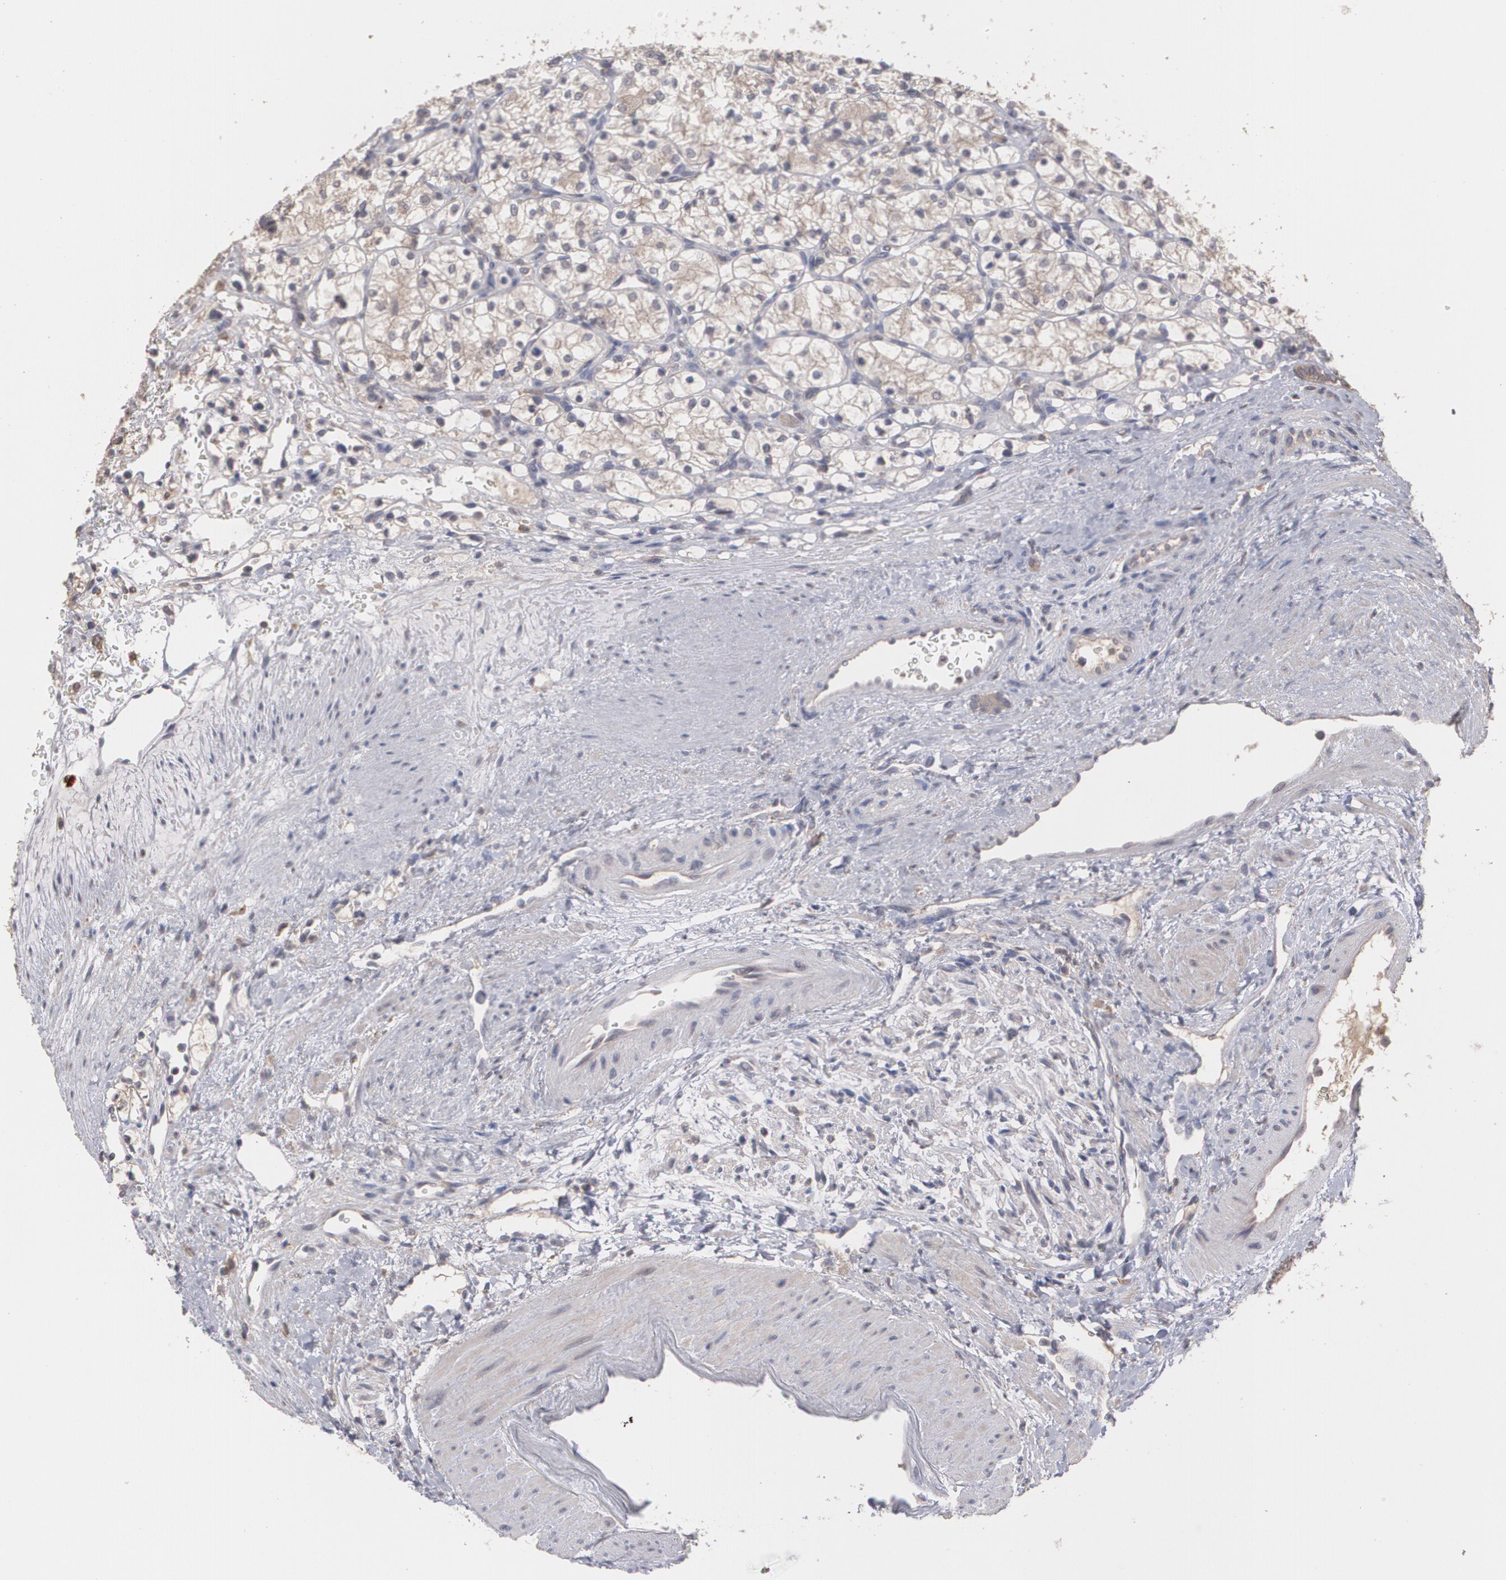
{"staining": {"intensity": "moderate", "quantity": ">75%", "location": "cytoplasmic/membranous"}, "tissue": "renal cancer", "cell_type": "Tumor cells", "image_type": "cancer", "snomed": [{"axis": "morphology", "description": "Adenocarcinoma, NOS"}, {"axis": "topography", "description": "Kidney"}], "caption": "The photomicrograph exhibits immunohistochemical staining of renal cancer (adenocarcinoma). There is moderate cytoplasmic/membranous staining is present in approximately >75% of tumor cells.", "gene": "ARF6", "patient": {"sex": "female", "age": 60}}